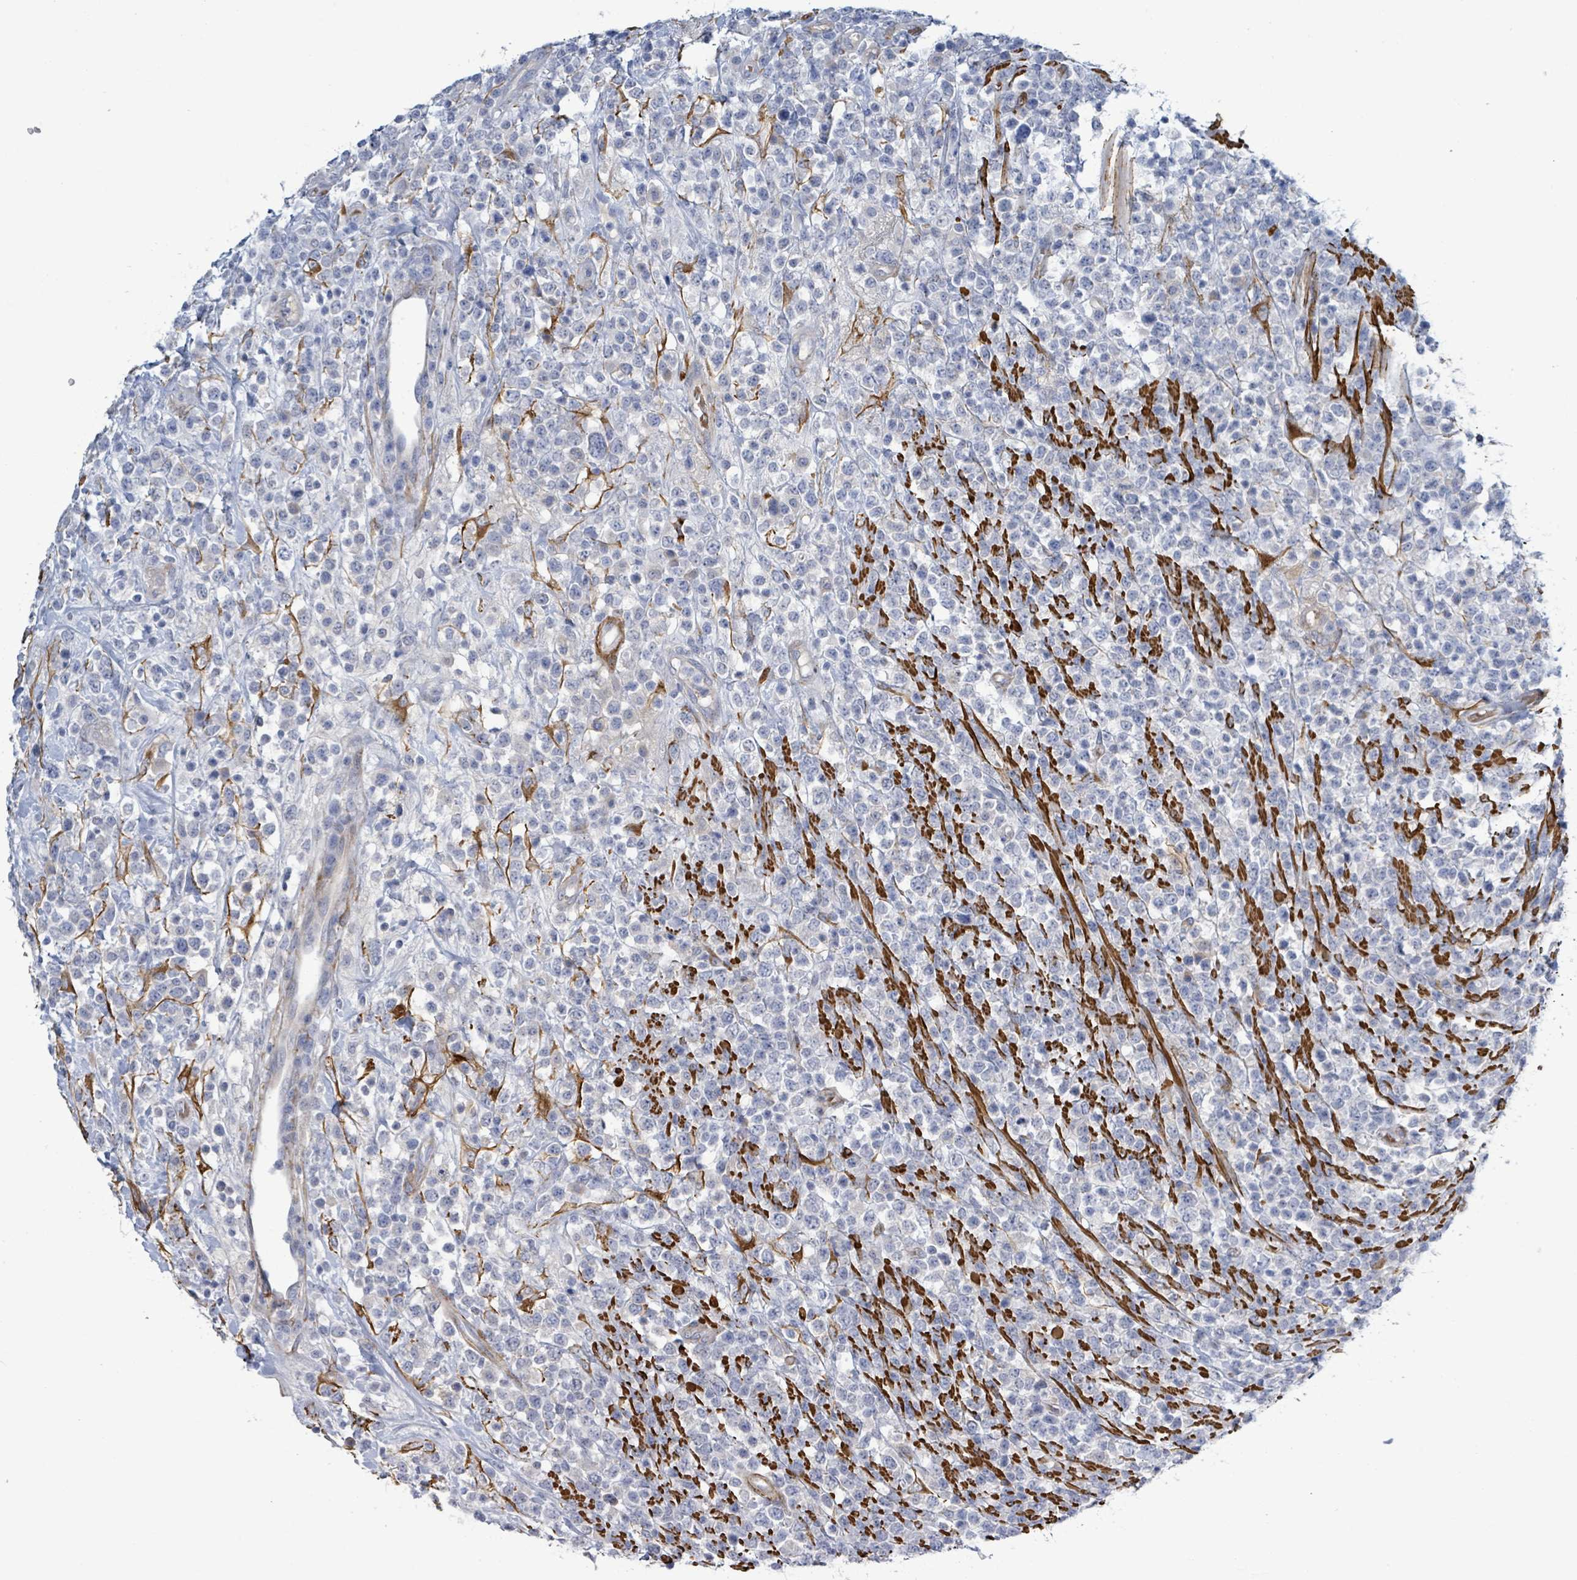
{"staining": {"intensity": "negative", "quantity": "none", "location": "none"}, "tissue": "lymphoma", "cell_type": "Tumor cells", "image_type": "cancer", "snomed": [{"axis": "morphology", "description": "Malignant lymphoma, non-Hodgkin's type, High grade"}, {"axis": "topography", "description": "Colon"}], "caption": "The immunohistochemistry (IHC) image has no significant positivity in tumor cells of lymphoma tissue.", "gene": "DMRTC1B", "patient": {"sex": "female", "age": 53}}